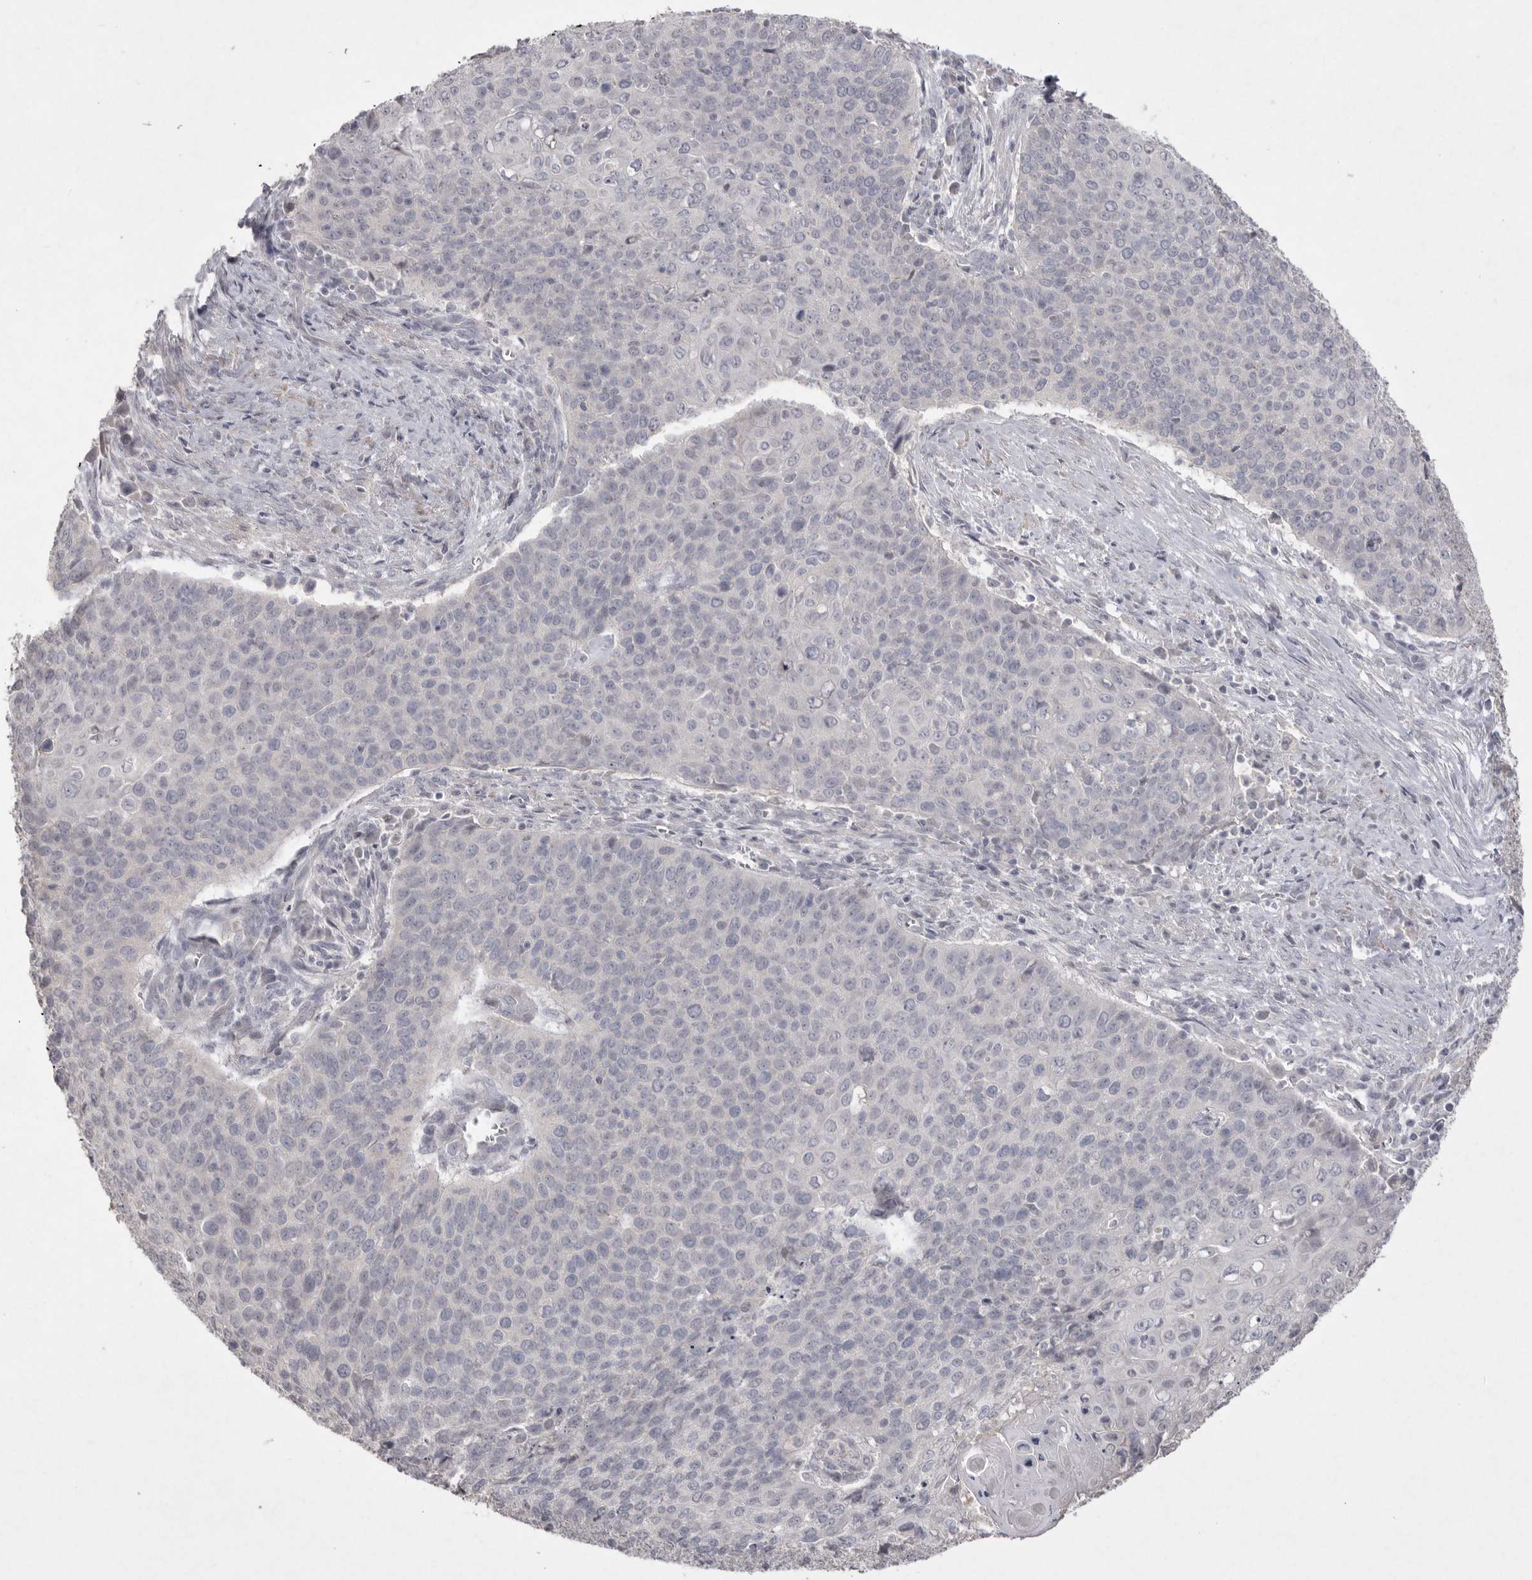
{"staining": {"intensity": "negative", "quantity": "none", "location": "none"}, "tissue": "cervical cancer", "cell_type": "Tumor cells", "image_type": "cancer", "snomed": [{"axis": "morphology", "description": "Squamous cell carcinoma, NOS"}, {"axis": "topography", "description": "Cervix"}], "caption": "Squamous cell carcinoma (cervical) stained for a protein using immunohistochemistry (IHC) displays no expression tumor cells.", "gene": "VANGL2", "patient": {"sex": "female", "age": 39}}